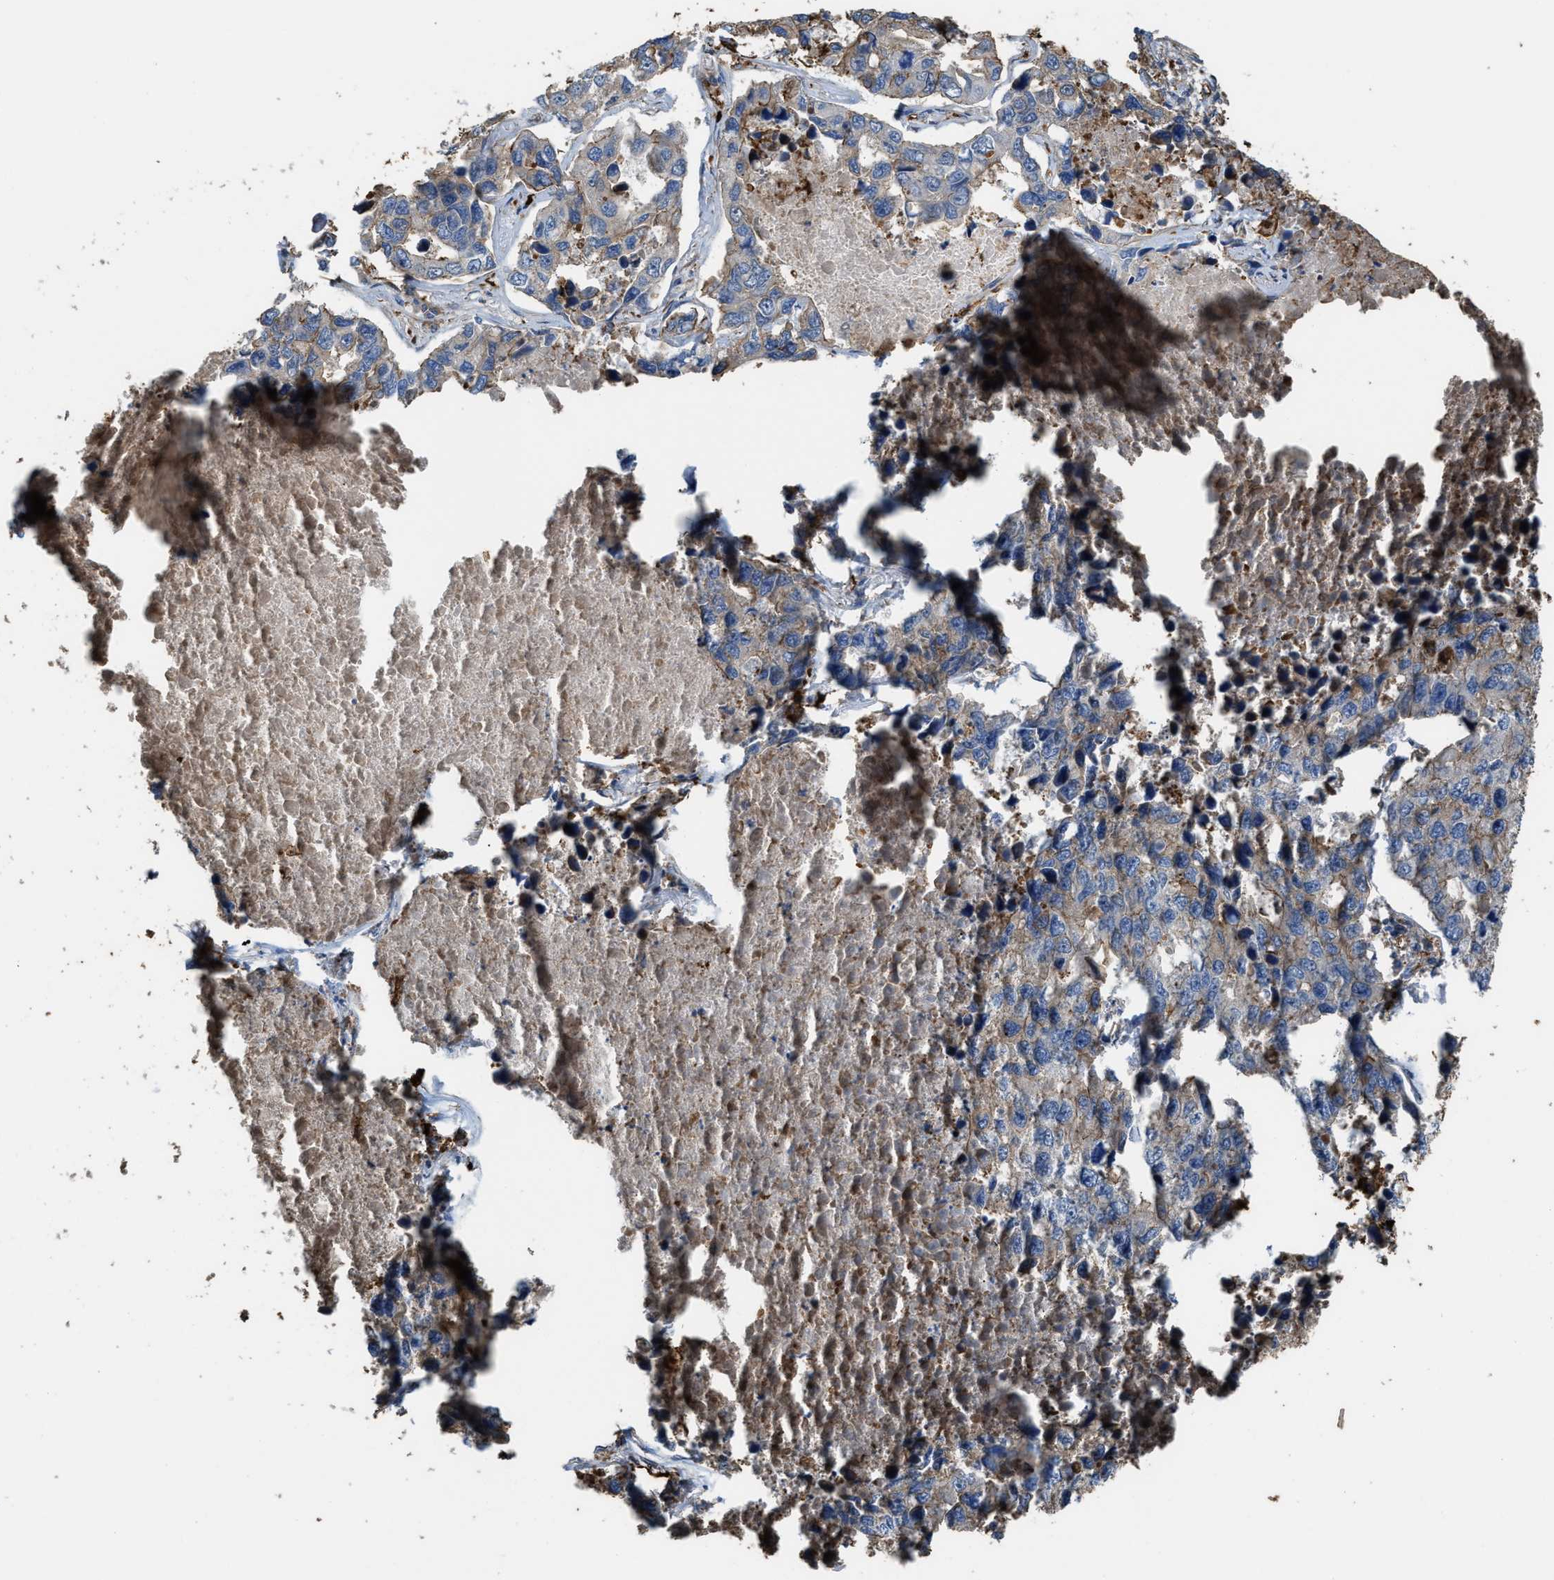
{"staining": {"intensity": "weak", "quantity": "25%-75%", "location": "cytoplasmic/membranous"}, "tissue": "lung cancer", "cell_type": "Tumor cells", "image_type": "cancer", "snomed": [{"axis": "morphology", "description": "Adenocarcinoma, NOS"}, {"axis": "topography", "description": "Lung"}], "caption": "Immunohistochemistry (IHC) (DAB) staining of lung cancer (adenocarcinoma) shows weak cytoplasmic/membranous protein positivity in about 25%-75% of tumor cells. The protein is stained brown, and the nuclei are stained in blue (DAB (3,3'-diaminobenzidine) IHC with brightfield microscopy, high magnification).", "gene": "ATIC", "patient": {"sex": "male", "age": 64}}